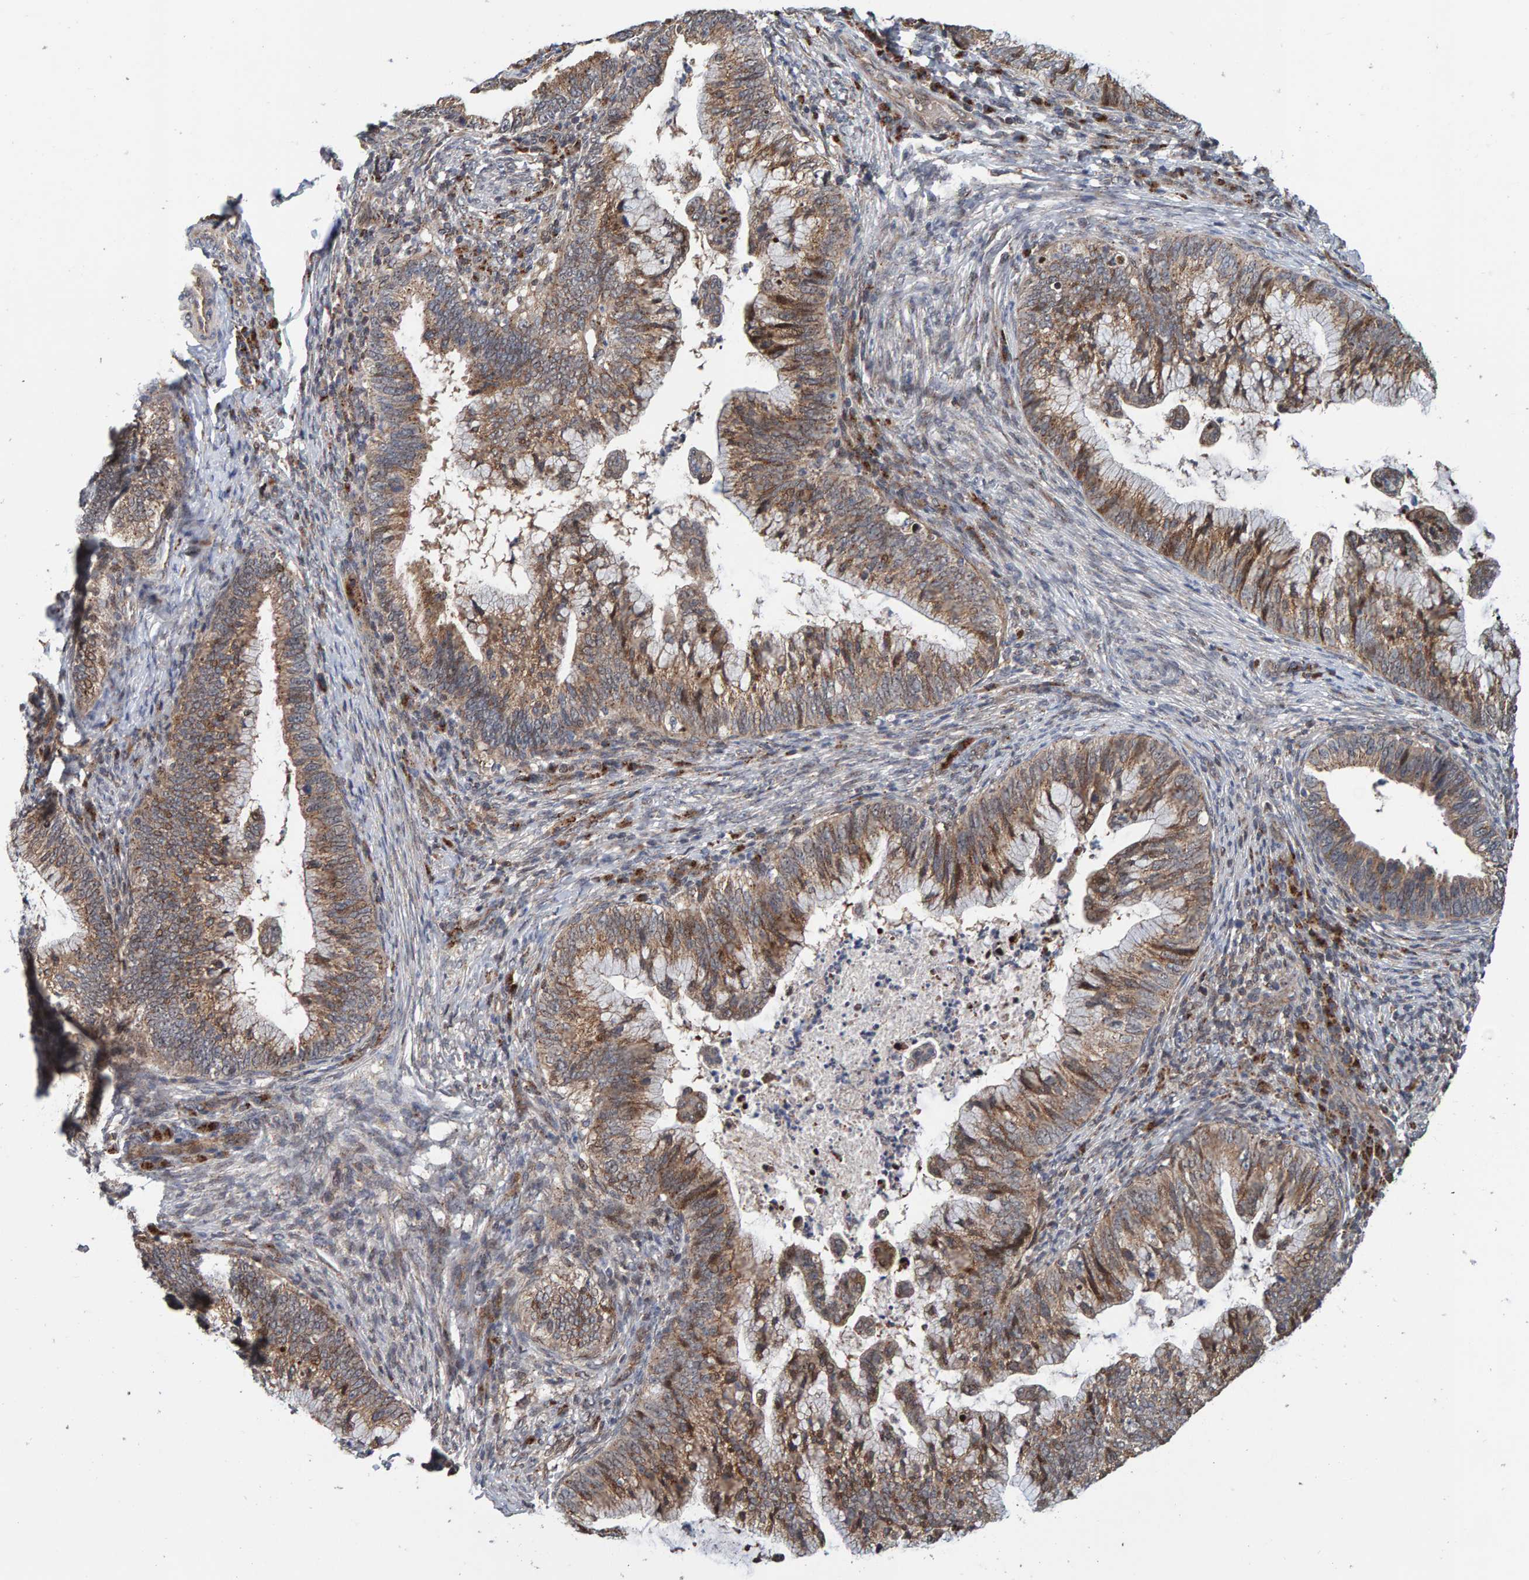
{"staining": {"intensity": "moderate", "quantity": ">75%", "location": "cytoplasmic/membranous"}, "tissue": "cervical cancer", "cell_type": "Tumor cells", "image_type": "cancer", "snomed": [{"axis": "morphology", "description": "Adenocarcinoma, NOS"}, {"axis": "topography", "description": "Cervix"}], "caption": "Human cervical adenocarcinoma stained for a protein (brown) exhibits moderate cytoplasmic/membranous positive staining in approximately >75% of tumor cells.", "gene": "CCDC25", "patient": {"sex": "female", "age": 36}}